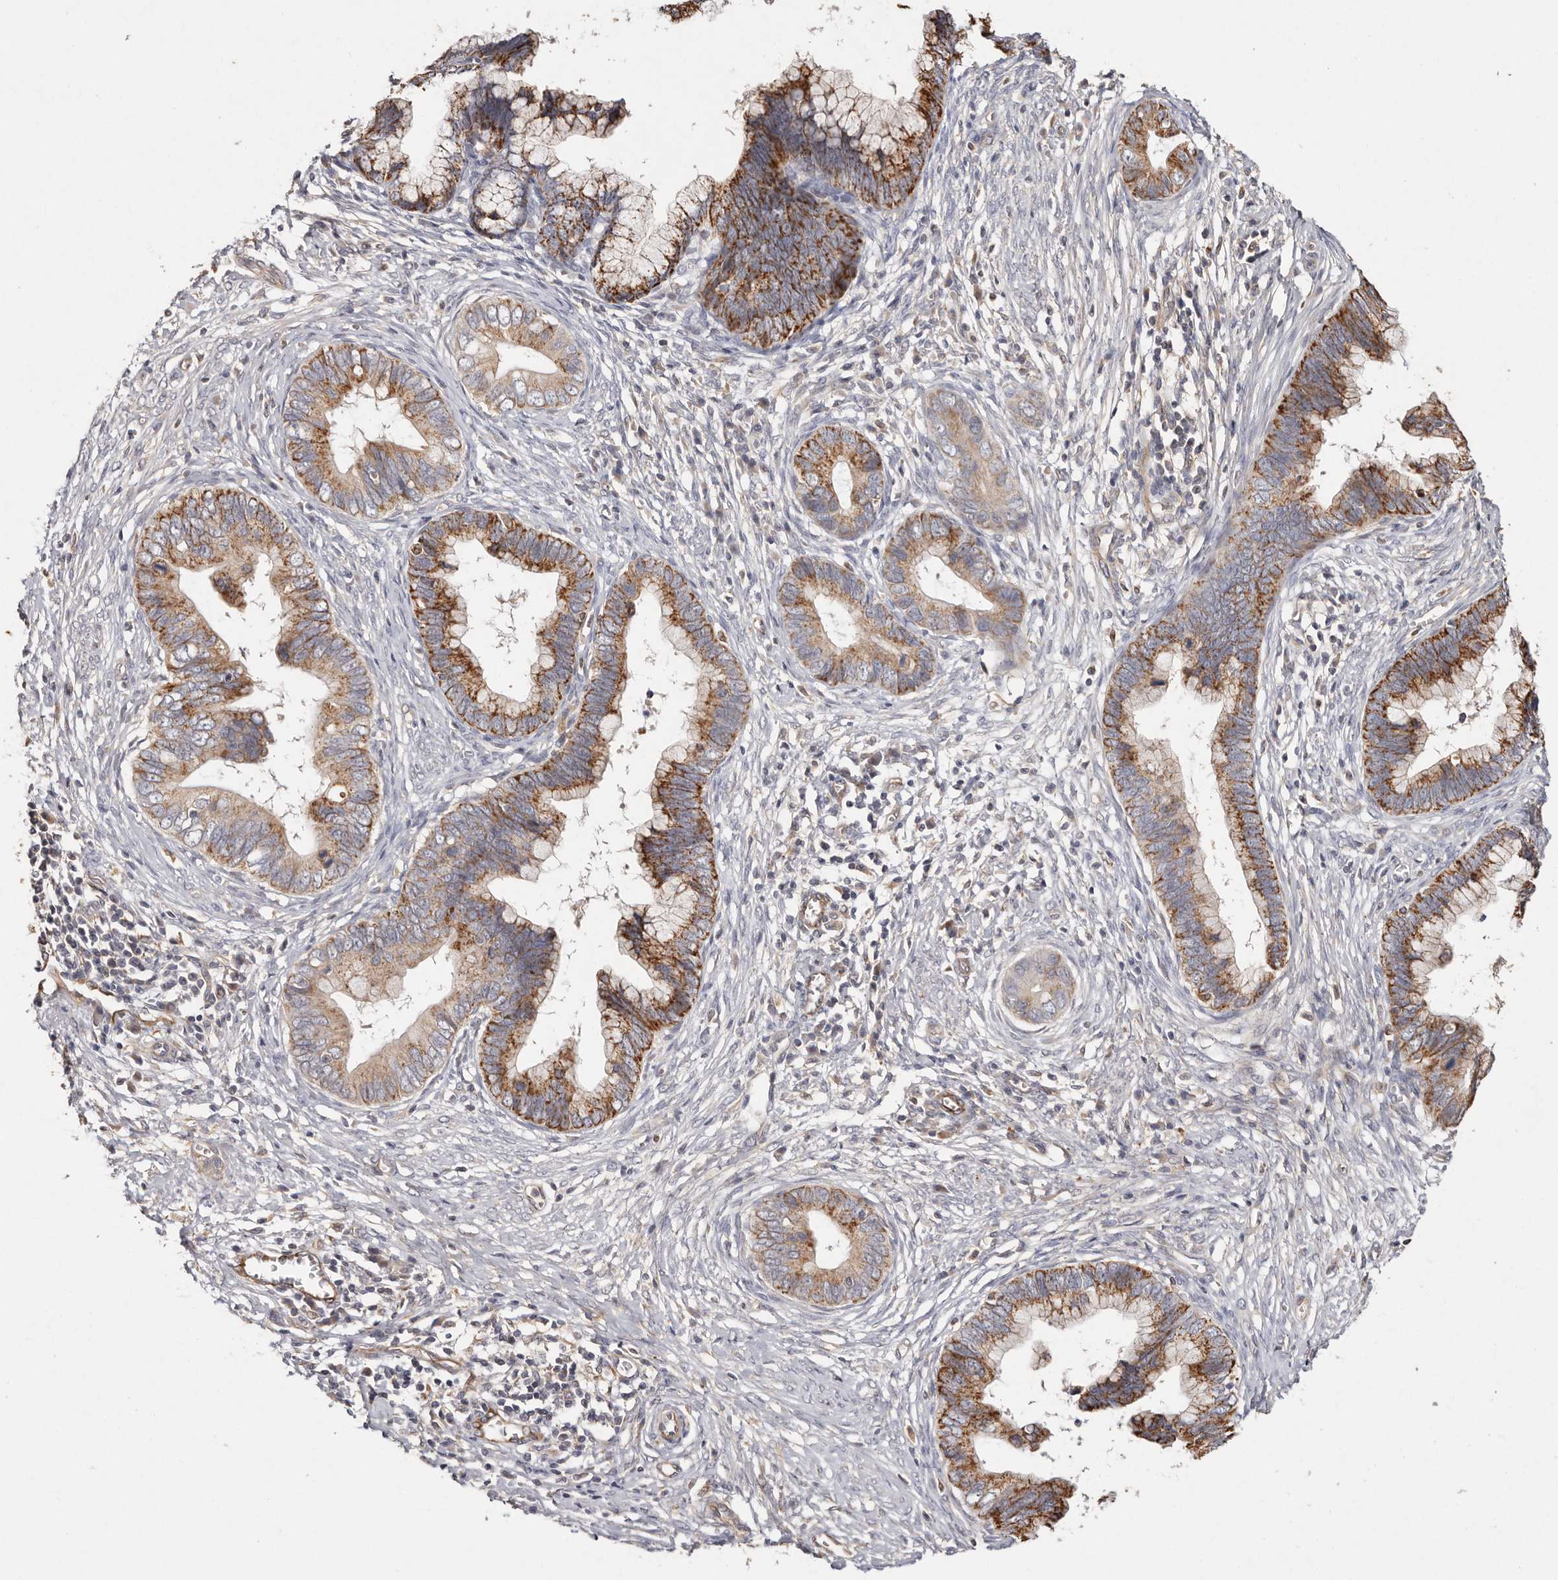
{"staining": {"intensity": "strong", "quantity": ">75%", "location": "cytoplasmic/membranous"}, "tissue": "cervical cancer", "cell_type": "Tumor cells", "image_type": "cancer", "snomed": [{"axis": "morphology", "description": "Adenocarcinoma, NOS"}, {"axis": "topography", "description": "Cervix"}], "caption": "Human adenocarcinoma (cervical) stained with a brown dye displays strong cytoplasmic/membranous positive positivity in about >75% of tumor cells.", "gene": "THBS3", "patient": {"sex": "female", "age": 44}}